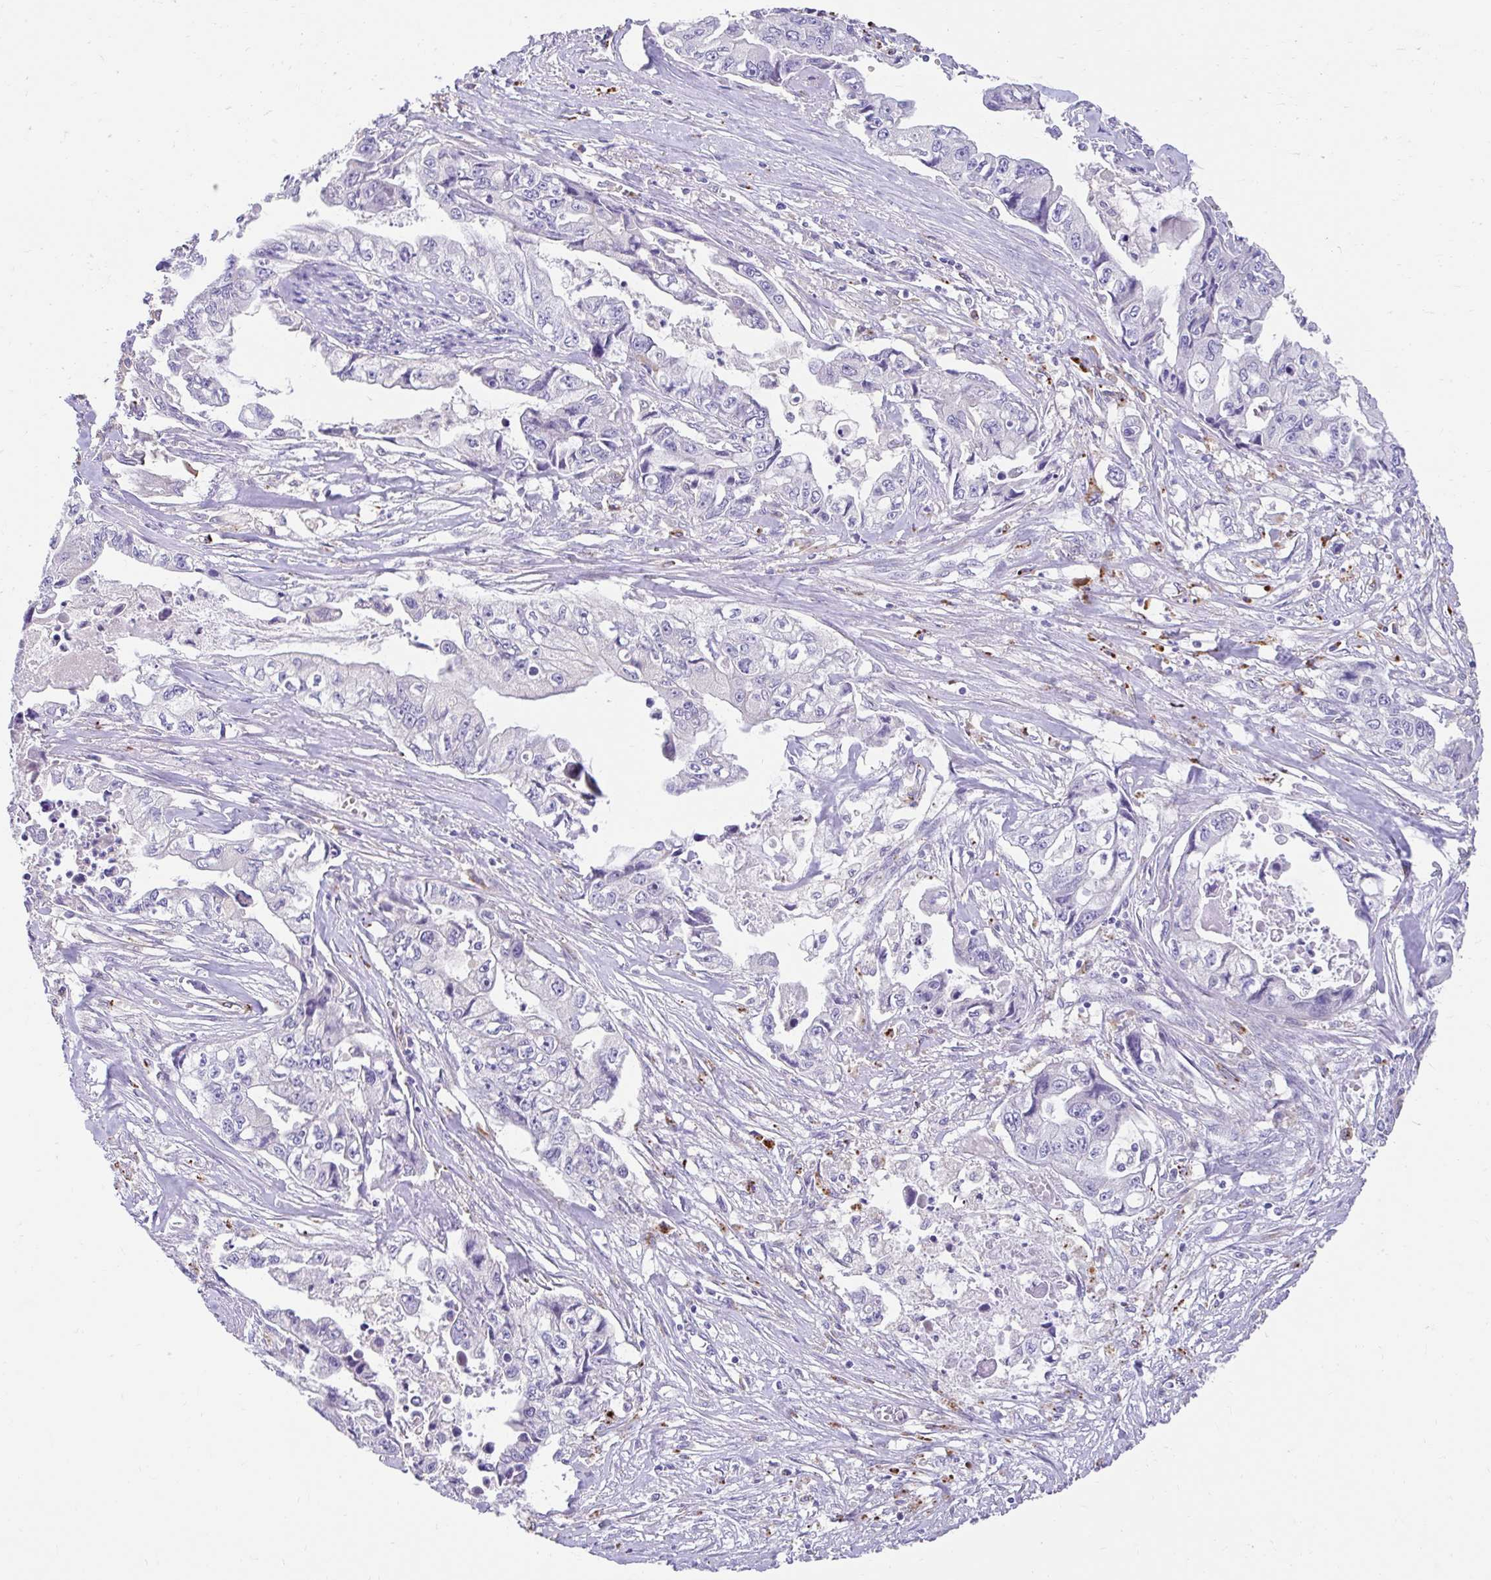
{"staining": {"intensity": "negative", "quantity": "none", "location": "none"}, "tissue": "pancreatic cancer", "cell_type": "Tumor cells", "image_type": "cancer", "snomed": [{"axis": "morphology", "description": "Adenocarcinoma, NOS"}, {"axis": "topography", "description": "Pancreas"}], "caption": "High power microscopy photomicrograph of an IHC micrograph of pancreatic adenocarcinoma, revealing no significant expression in tumor cells.", "gene": "ZNF33A", "patient": {"sex": "male", "age": 66}}